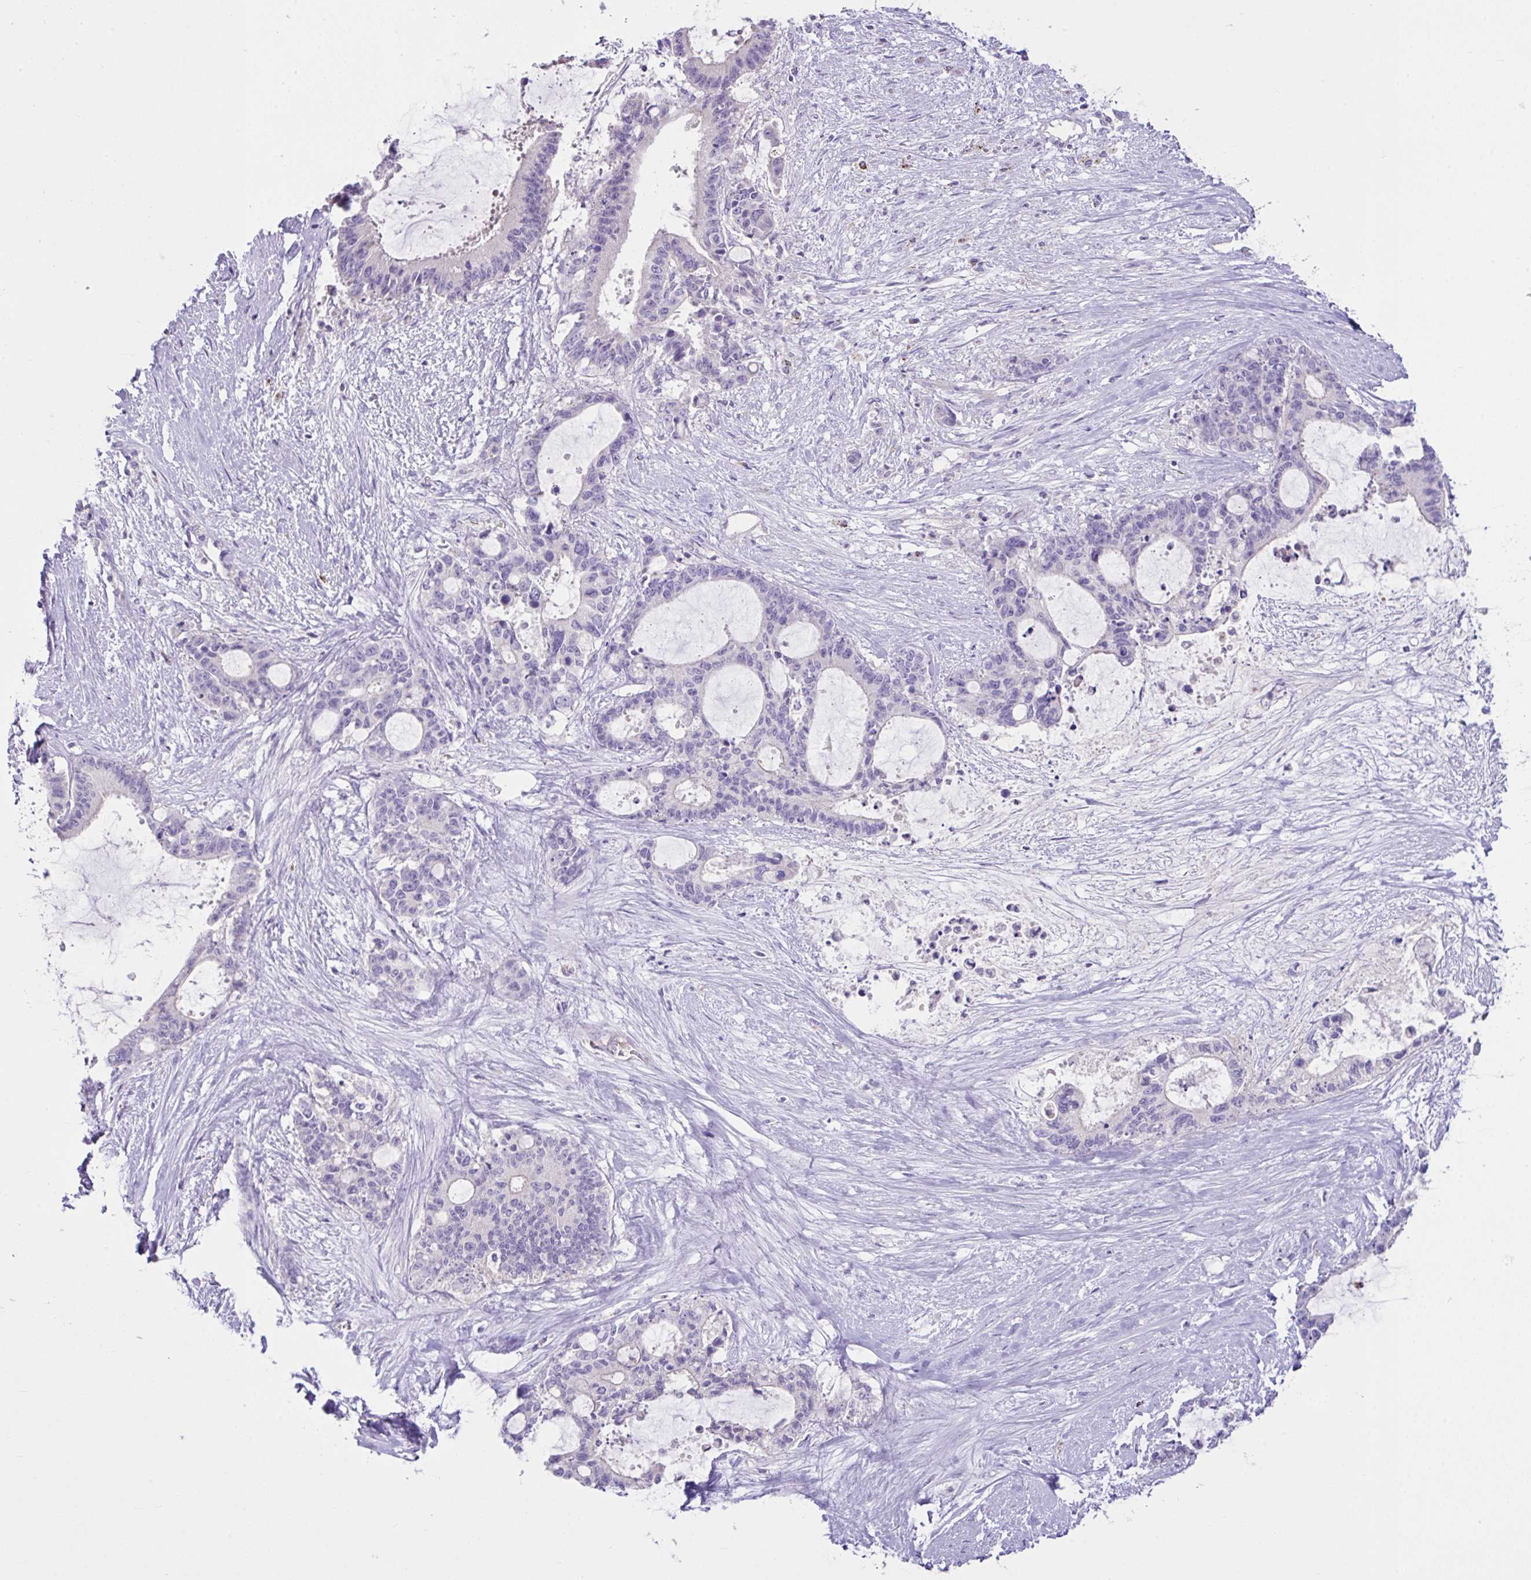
{"staining": {"intensity": "negative", "quantity": "none", "location": "none"}, "tissue": "liver cancer", "cell_type": "Tumor cells", "image_type": "cancer", "snomed": [{"axis": "morphology", "description": "Normal tissue, NOS"}, {"axis": "morphology", "description": "Cholangiocarcinoma"}, {"axis": "topography", "description": "Liver"}, {"axis": "topography", "description": "Peripheral nerve tissue"}], "caption": "Human liver cancer (cholangiocarcinoma) stained for a protein using immunohistochemistry (IHC) exhibits no staining in tumor cells.", "gene": "D2HGDH", "patient": {"sex": "female", "age": 73}}